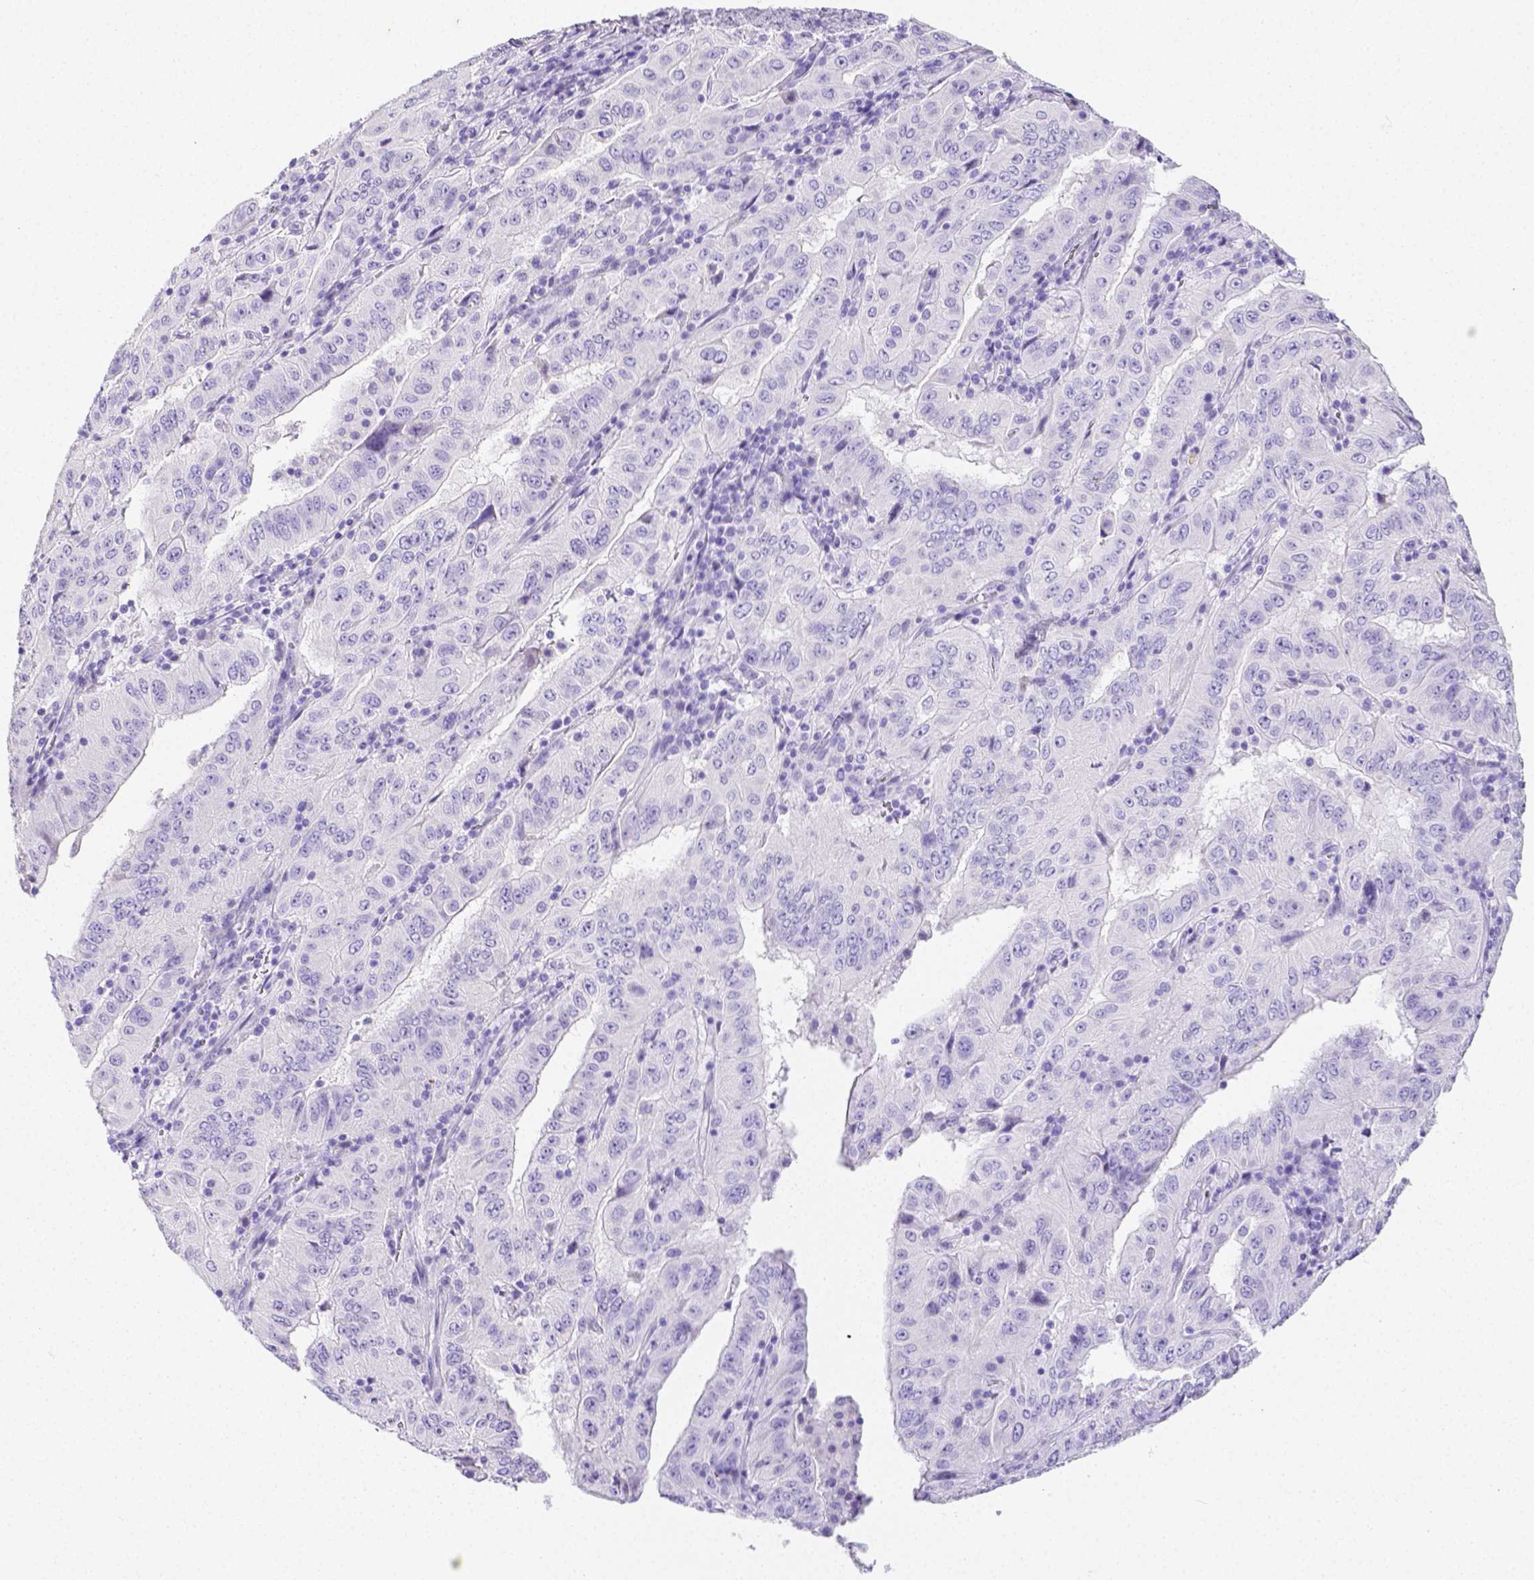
{"staining": {"intensity": "negative", "quantity": "none", "location": "none"}, "tissue": "pancreatic cancer", "cell_type": "Tumor cells", "image_type": "cancer", "snomed": [{"axis": "morphology", "description": "Adenocarcinoma, NOS"}, {"axis": "topography", "description": "Pancreas"}], "caption": "IHC photomicrograph of neoplastic tissue: human adenocarcinoma (pancreatic) stained with DAB (3,3'-diaminobenzidine) demonstrates no significant protein staining in tumor cells. (Brightfield microscopy of DAB (3,3'-diaminobenzidine) immunohistochemistry at high magnification).", "gene": "ARHGAP36", "patient": {"sex": "male", "age": 63}}